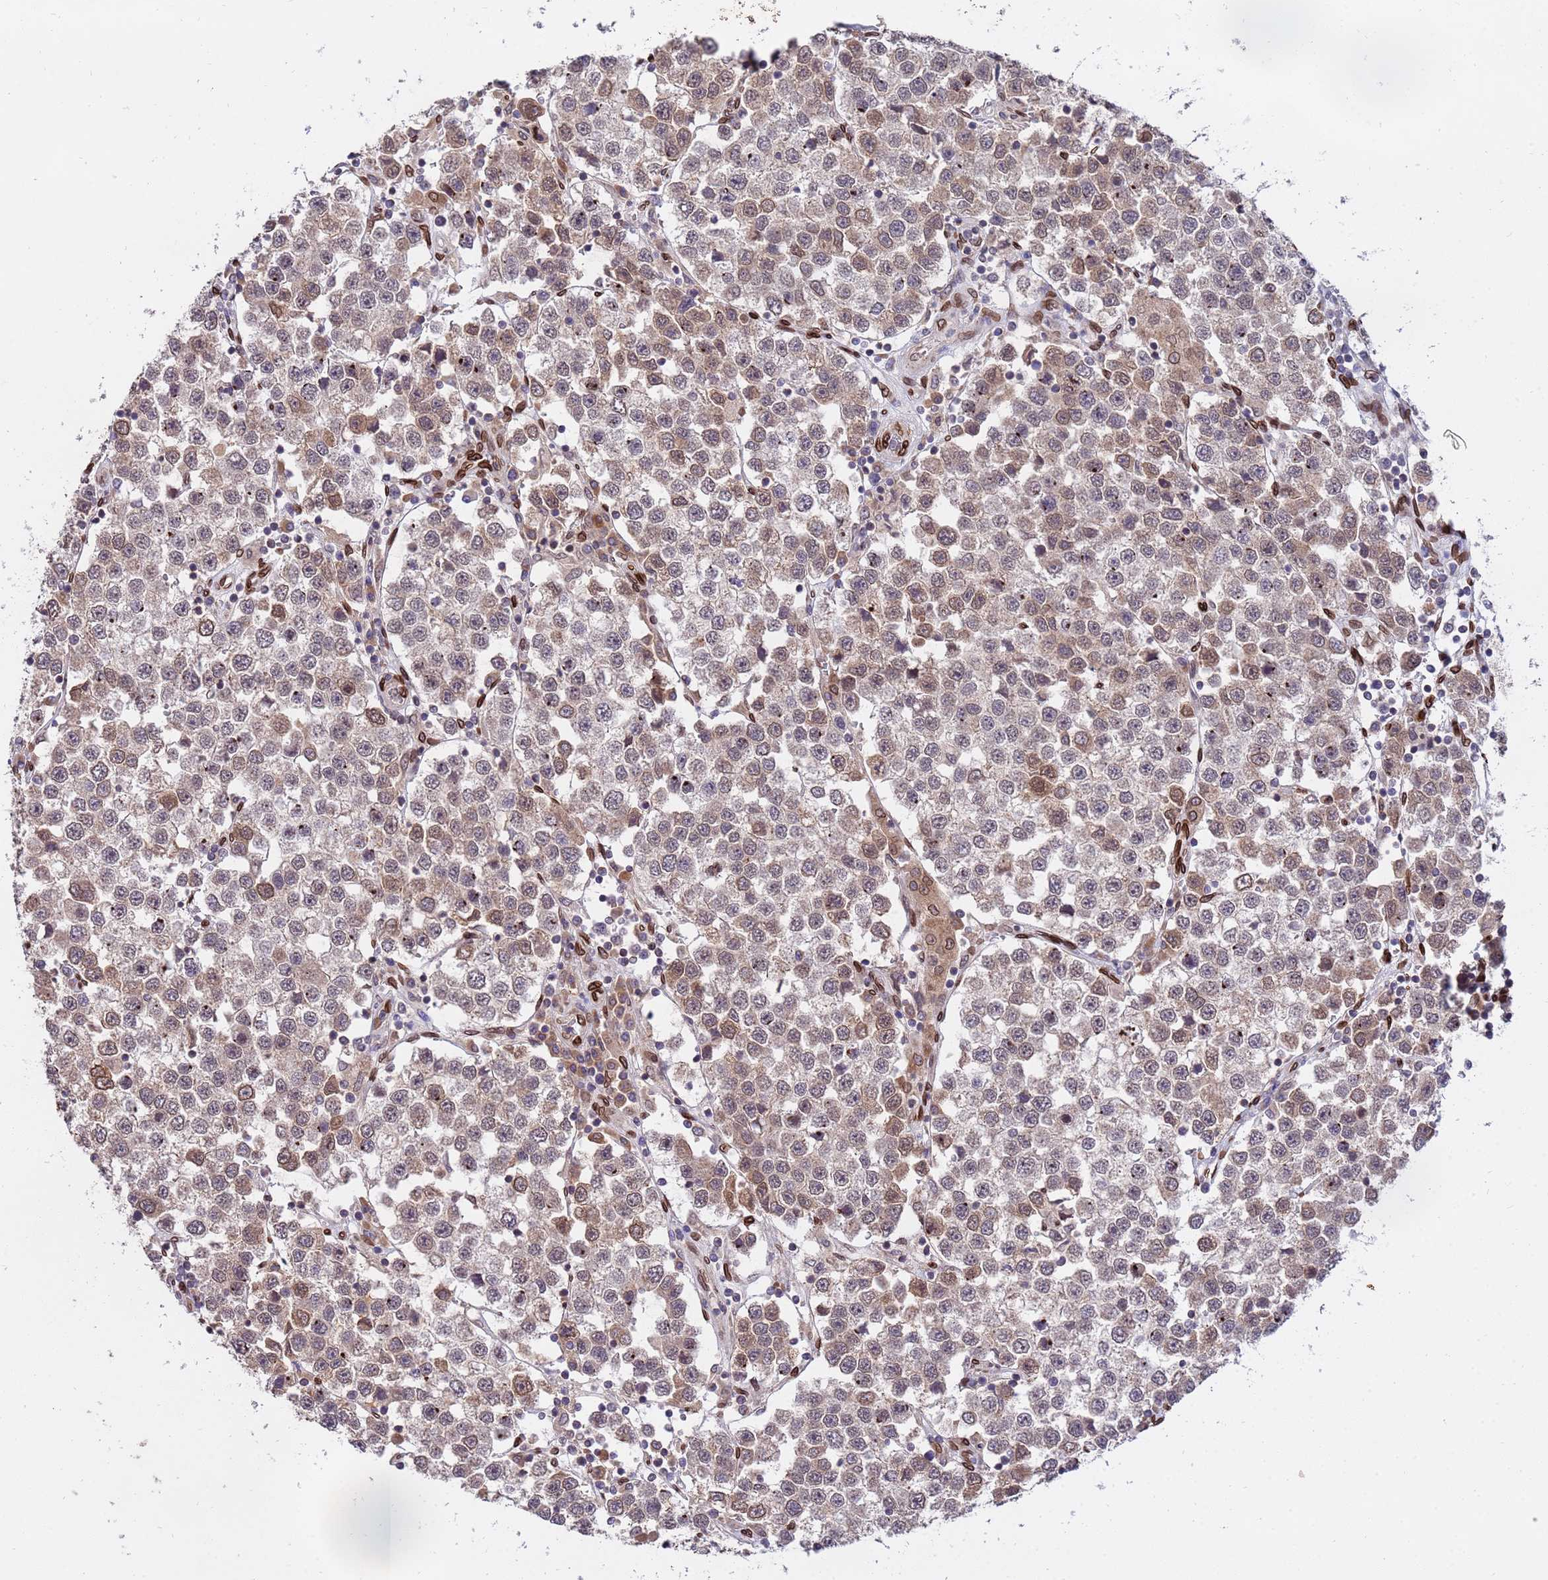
{"staining": {"intensity": "weak", "quantity": ">75%", "location": "cytoplasmic/membranous,nuclear"}, "tissue": "testis cancer", "cell_type": "Tumor cells", "image_type": "cancer", "snomed": [{"axis": "morphology", "description": "Seminoma, NOS"}, {"axis": "topography", "description": "Testis"}], "caption": "IHC (DAB (3,3'-diaminobenzidine)) staining of human testis seminoma demonstrates weak cytoplasmic/membranous and nuclear protein positivity in approximately >75% of tumor cells.", "gene": "GPR135", "patient": {"sex": "male", "age": 37}}